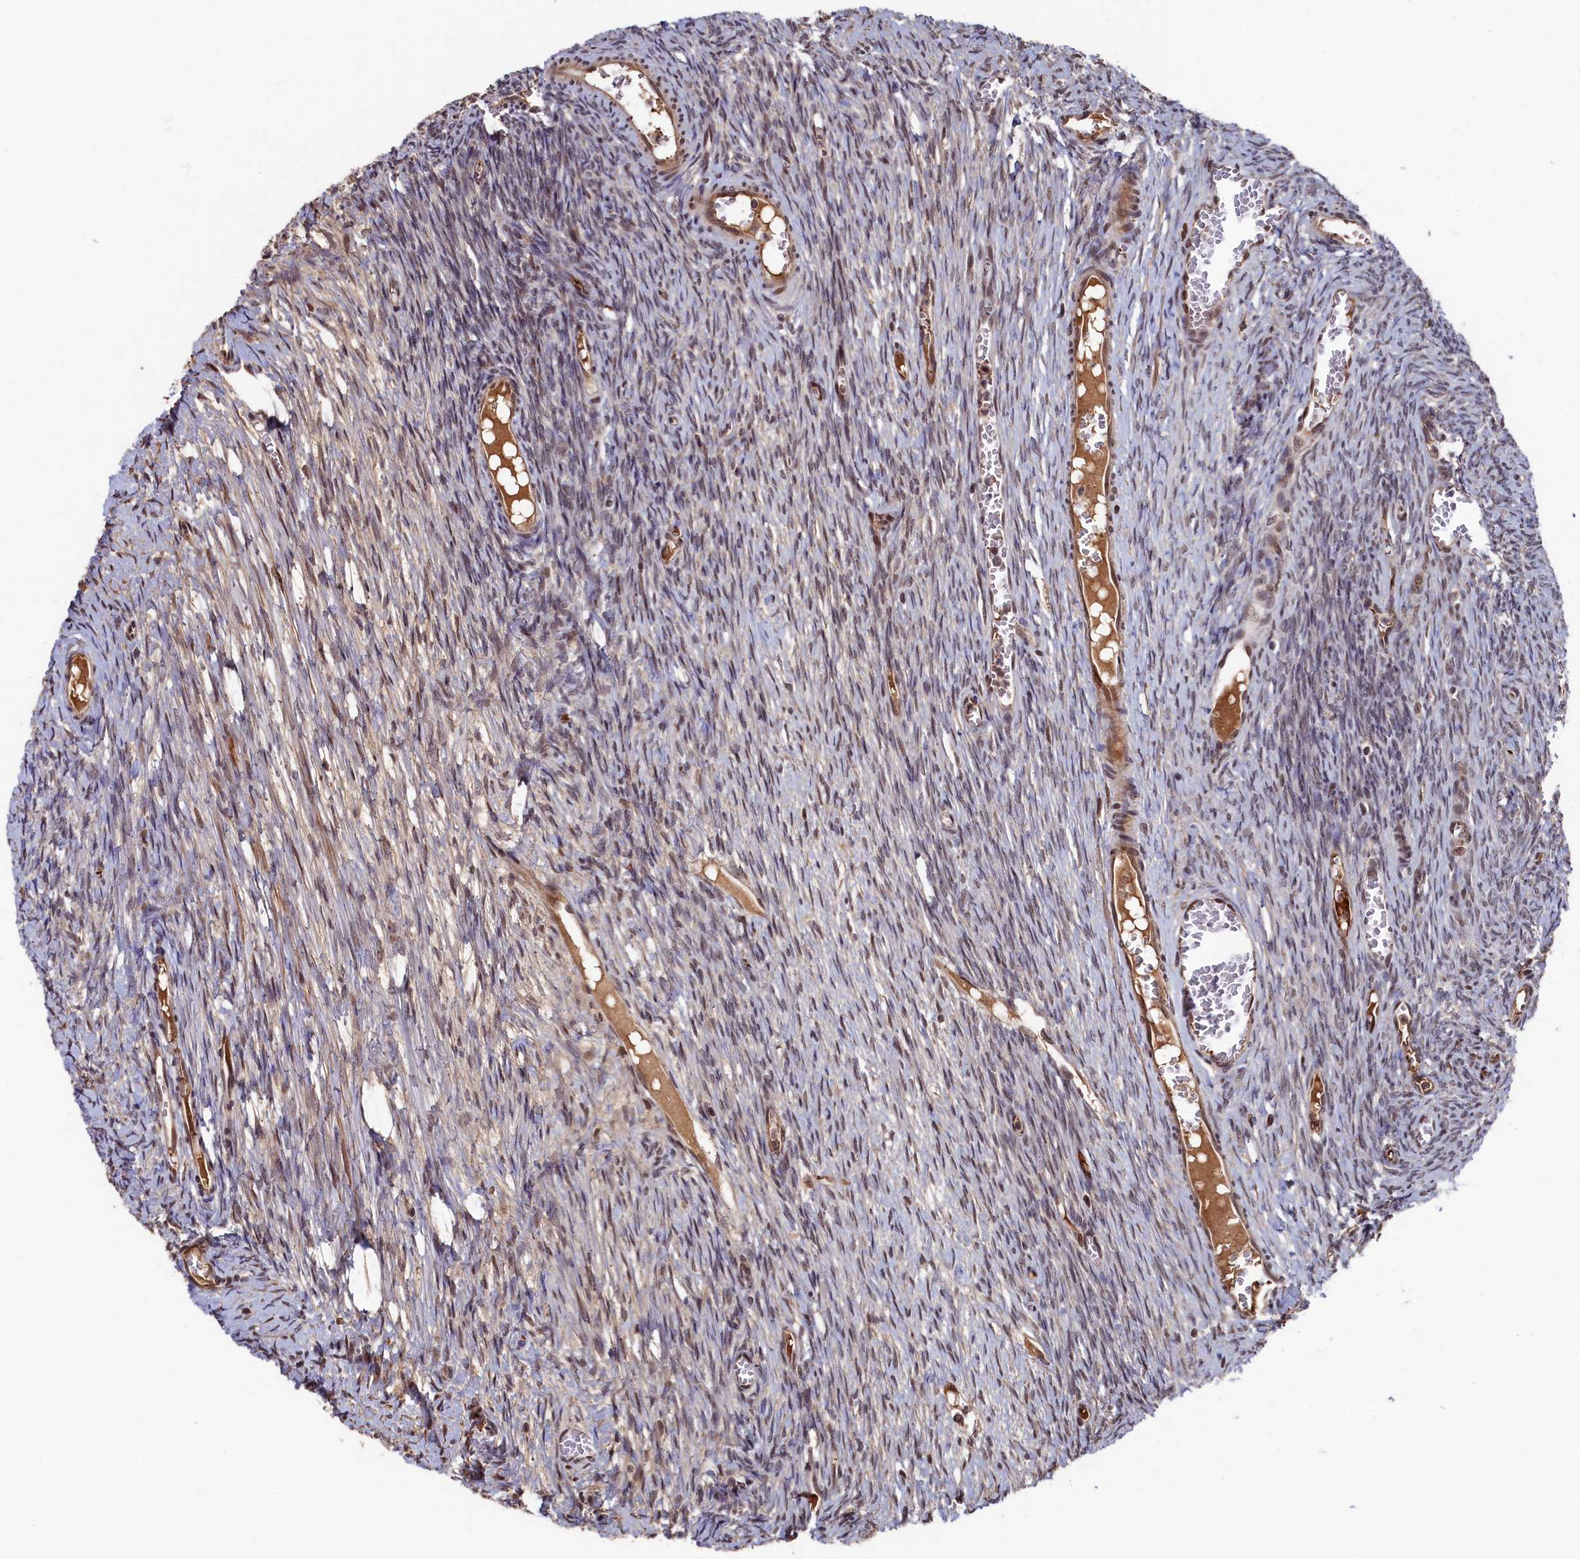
{"staining": {"intensity": "moderate", "quantity": ">75%", "location": "cytoplasmic/membranous"}, "tissue": "ovary", "cell_type": "Follicle cells", "image_type": "normal", "snomed": [{"axis": "morphology", "description": "Normal tissue, NOS"}, {"axis": "topography", "description": "Ovary"}], "caption": "The histopathology image exhibits immunohistochemical staining of unremarkable ovary. There is moderate cytoplasmic/membranous positivity is identified in about >75% of follicle cells.", "gene": "CLPX", "patient": {"sex": "female", "age": 44}}